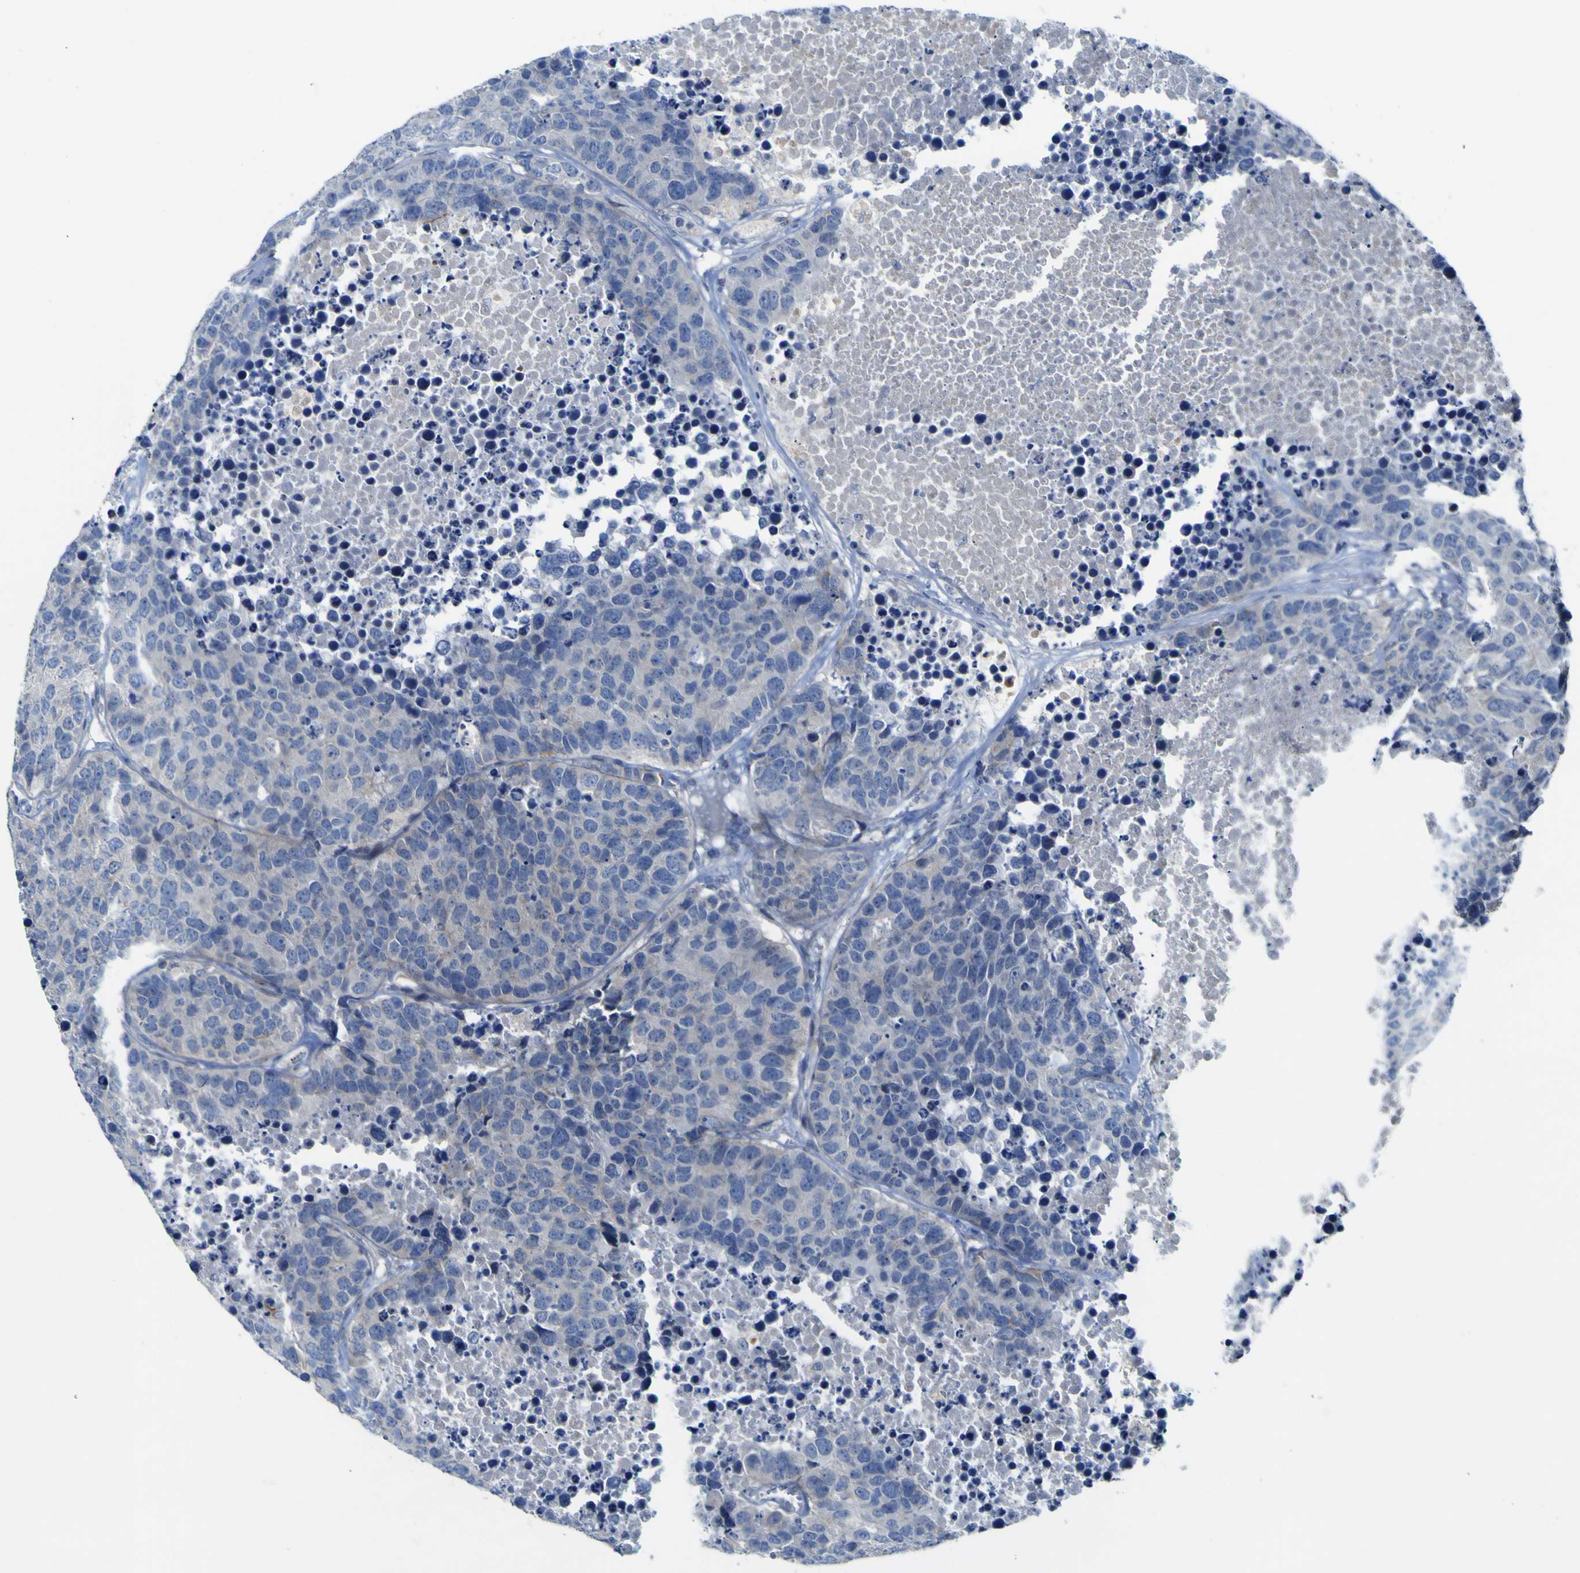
{"staining": {"intensity": "negative", "quantity": "none", "location": "none"}, "tissue": "carcinoid", "cell_type": "Tumor cells", "image_type": "cancer", "snomed": [{"axis": "morphology", "description": "Carcinoid, malignant, NOS"}, {"axis": "topography", "description": "Lung"}], "caption": "Micrograph shows no significant protein expression in tumor cells of carcinoid.", "gene": "NAV1", "patient": {"sex": "male", "age": 60}}